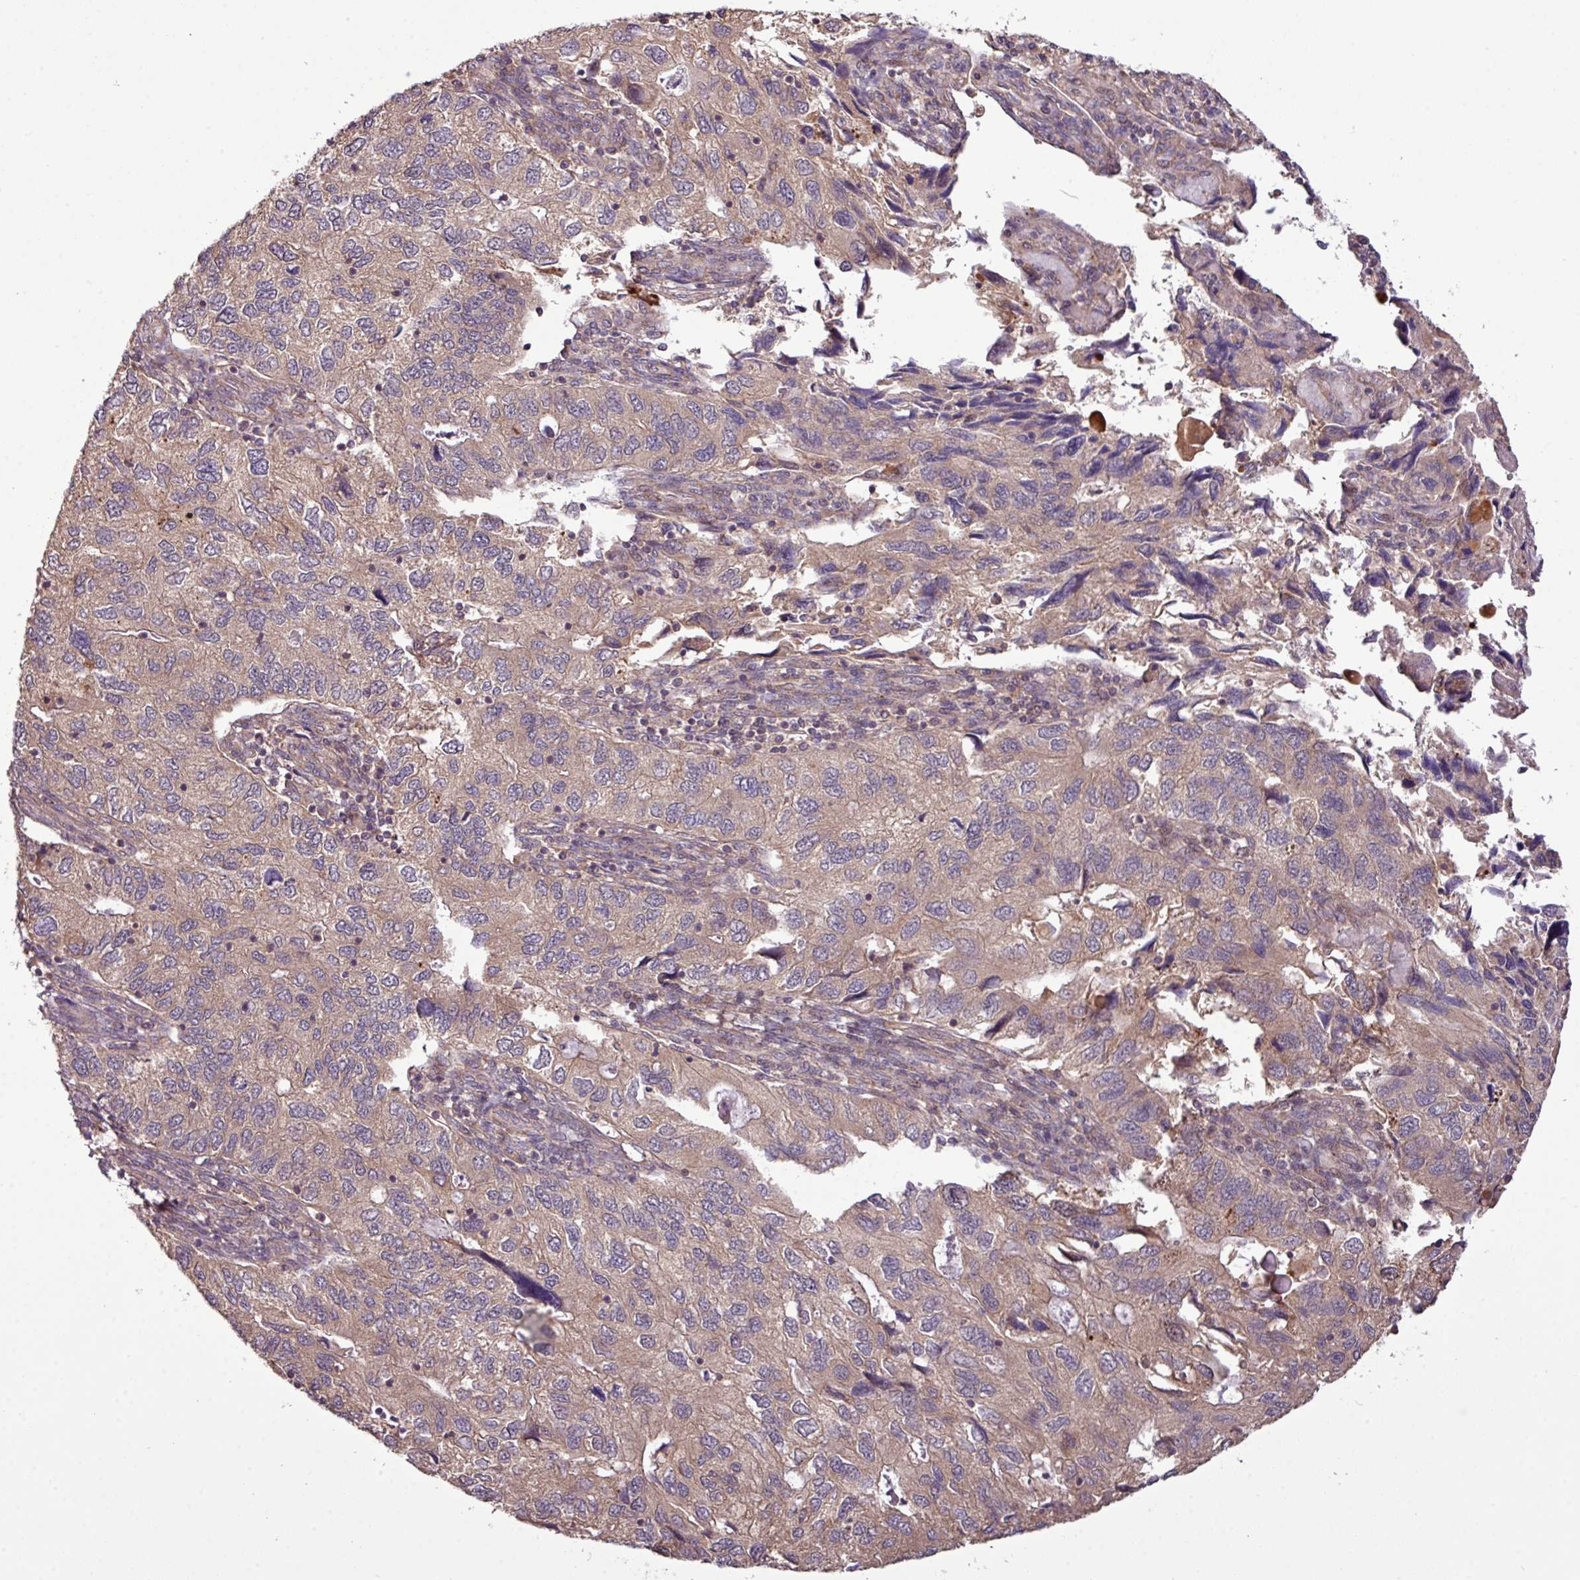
{"staining": {"intensity": "moderate", "quantity": "25%-75%", "location": "cytoplasmic/membranous"}, "tissue": "endometrial cancer", "cell_type": "Tumor cells", "image_type": "cancer", "snomed": [{"axis": "morphology", "description": "Carcinoma, NOS"}, {"axis": "topography", "description": "Uterus"}], "caption": "DAB (3,3'-diaminobenzidine) immunohistochemical staining of endometrial cancer (carcinoma) displays moderate cytoplasmic/membranous protein staining in approximately 25%-75% of tumor cells.", "gene": "XIAP", "patient": {"sex": "female", "age": 76}}